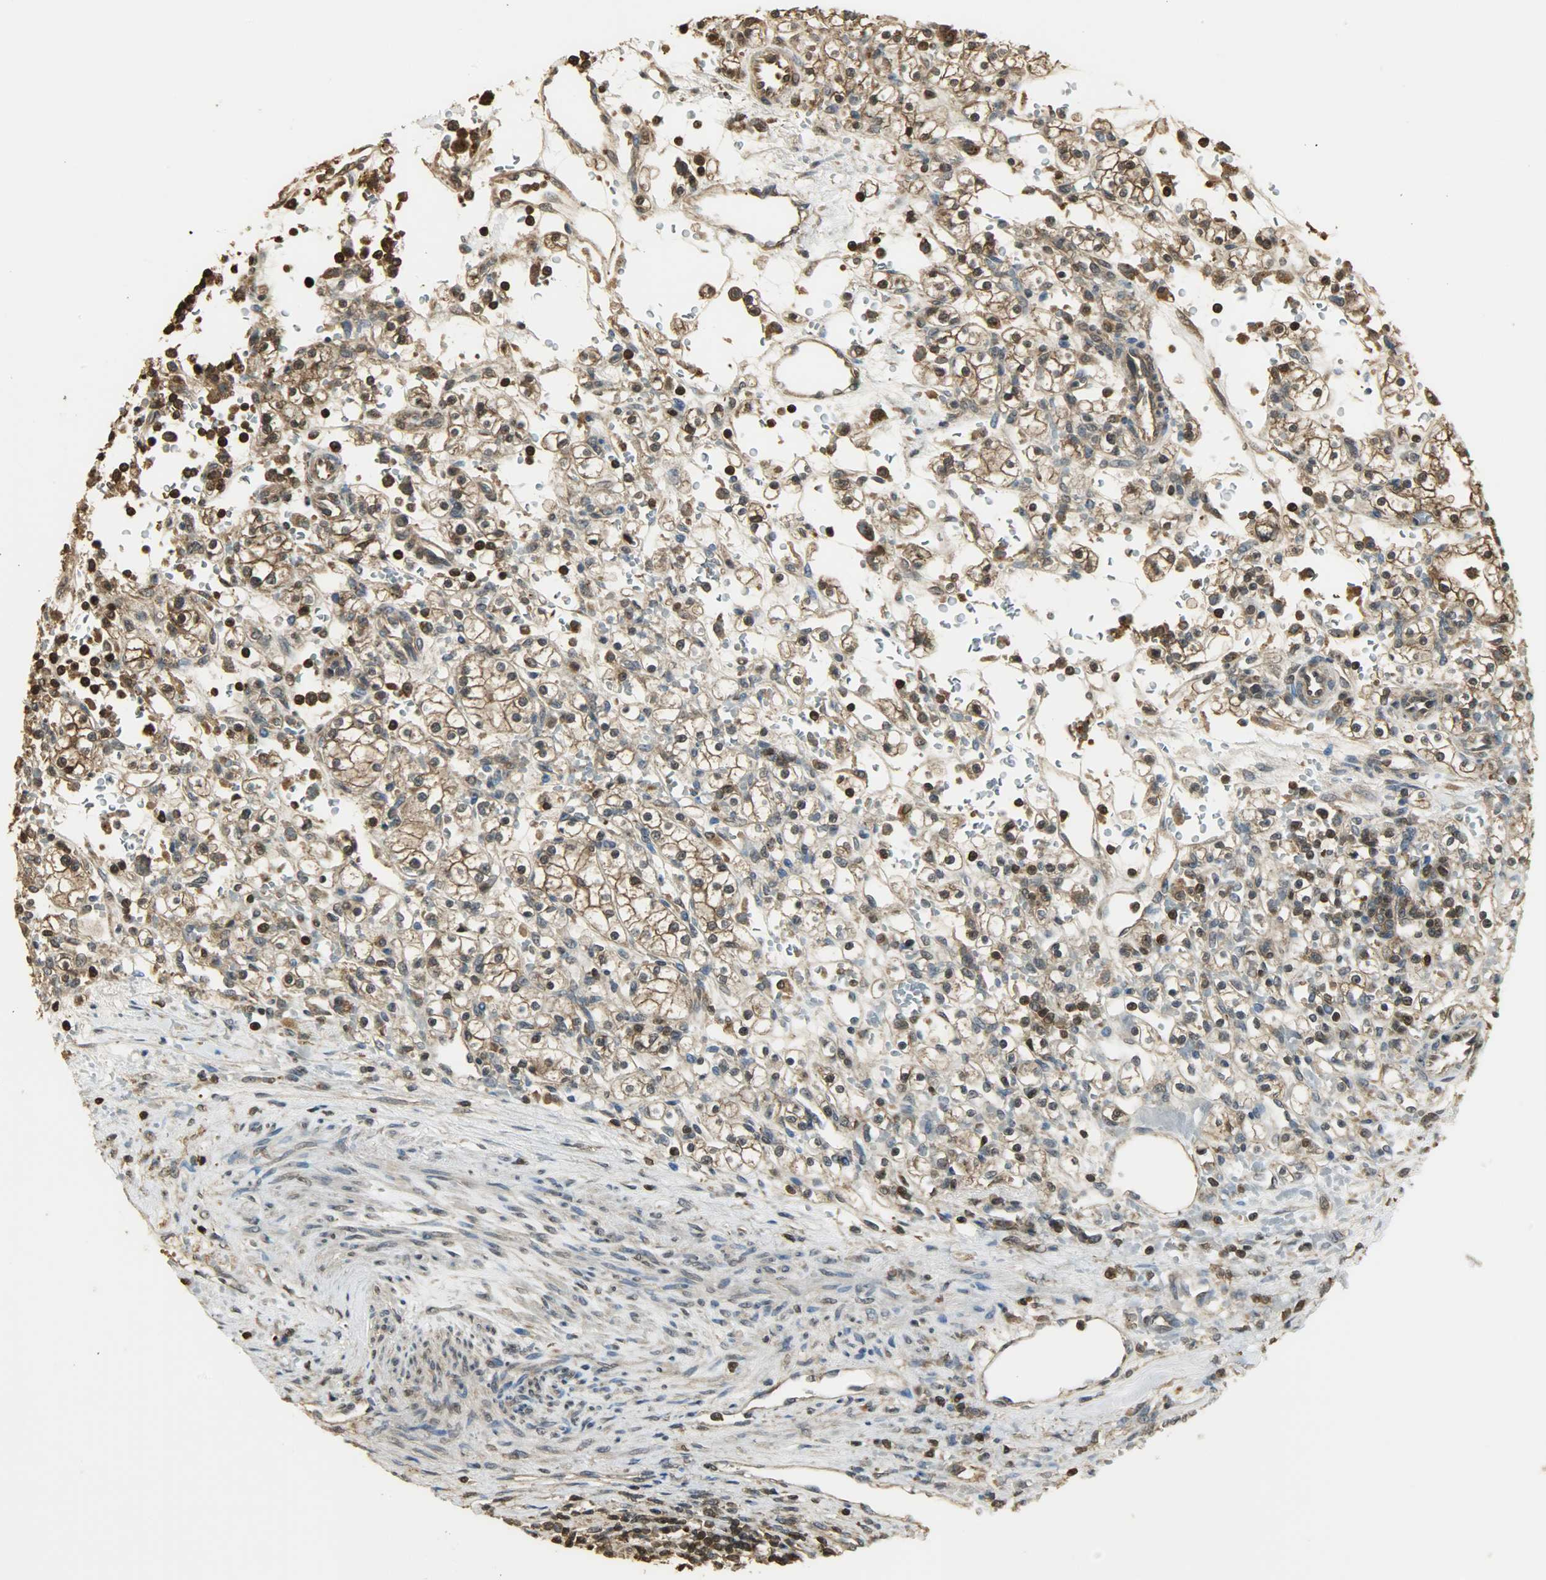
{"staining": {"intensity": "strong", "quantity": ">75%", "location": "cytoplasmic/membranous,nuclear"}, "tissue": "renal cancer", "cell_type": "Tumor cells", "image_type": "cancer", "snomed": [{"axis": "morphology", "description": "Normal tissue, NOS"}, {"axis": "morphology", "description": "Adenocarcinoma, NOS"}, {"axis": "topography", "description": "Kidney"}], "caption": "Strong cytoplasmic/membranous and nuclear expression for a protein is seen in approximately >75% of tumor cells of renal cancer (adenocarcinoma) using immunohistochemistry.", "gene": "YWHAZ", "patient": {"sex": "female", "age": 55}}